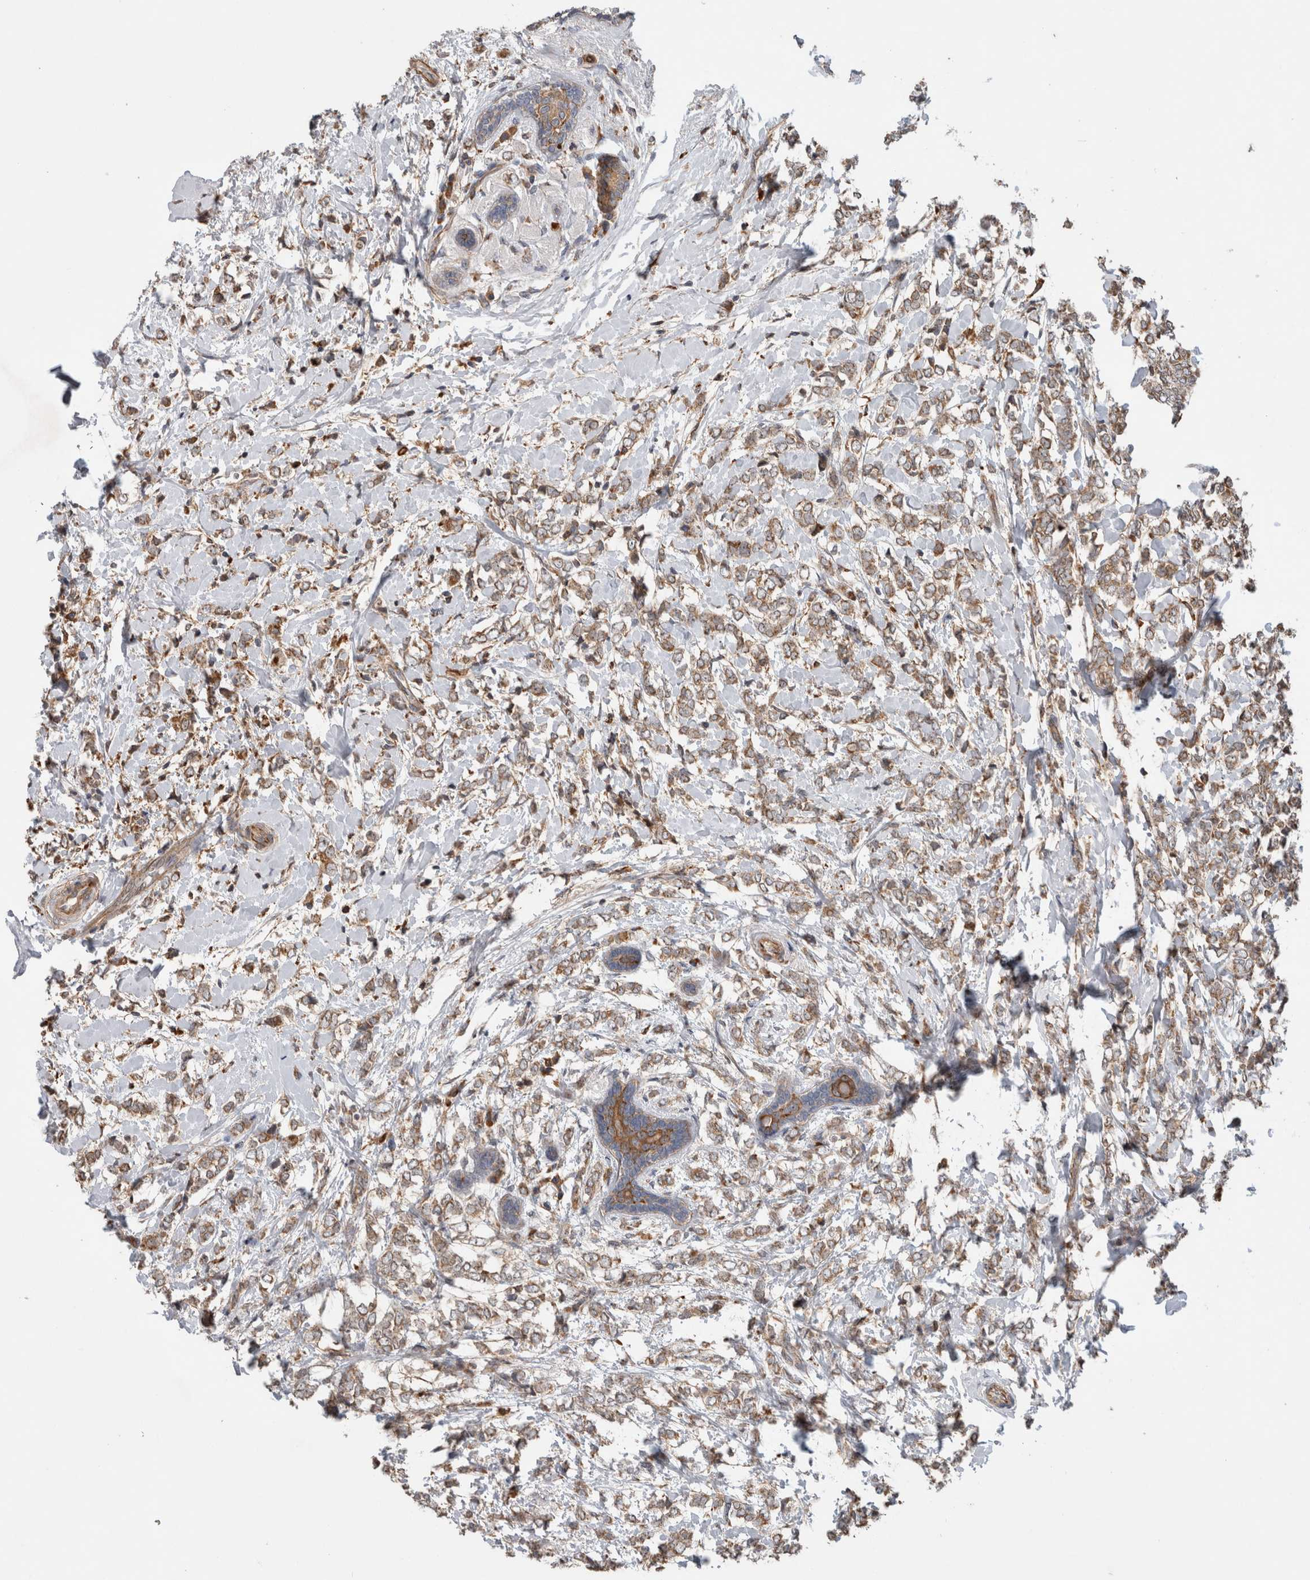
{"staining": {"intensity": "moderate", "quantity": ">75%", "location": "cytoplasmic/membranous"}, "tissue": "breast cancer", "cell_type": "Tumor cells", "image_type": "cancer", "snomed": [{"axis": "morphology", "description": "Normal tissue, NOS"}, {"axis": "morphology", "description": "Lobular carcinoma"}, {"axis": "topography", "description": "Breast"}], "caption": "The image shows staining of lobular carcinoma (breast), revealing moderate cytoplasmic/membranous protein staining (brown color) within tumor cells. (Brightfield microscopy of DAB IHC at high magnification).", "gene": "ADGRL3", "patient": {"sex": "female", "age": 47}}